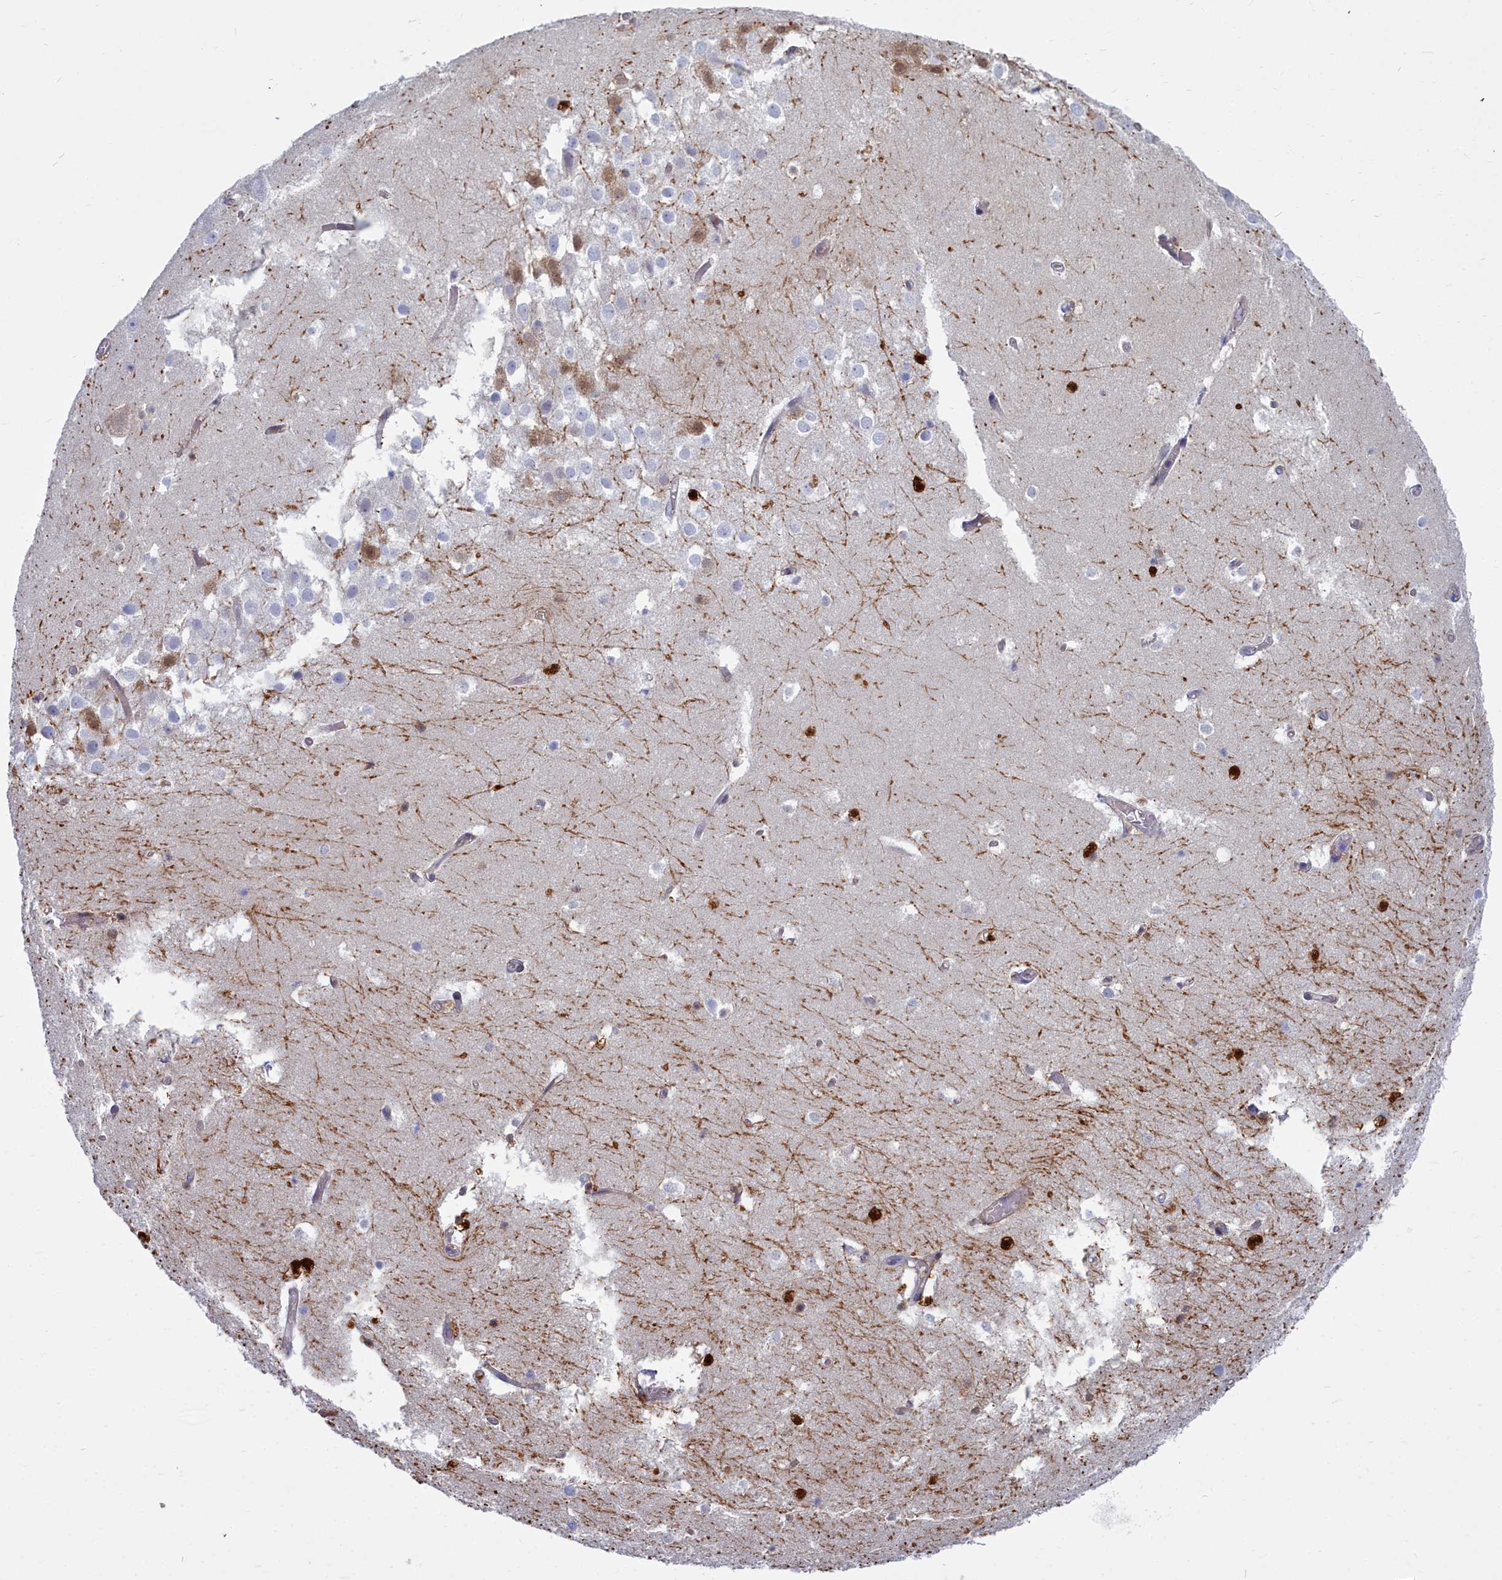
{"staining": {"intensity": "strong", "quantity": "<25%", "location": "cytoplasmic/membranous,nuclear"}, "tissue": "hippocampus", "cell_type": "Glial cells", "image_type": "normal", "snomed": [{"axis": "morphology", "description": "Normal tissue, NOS"}, {"axis": "topography", "description": "Hippocampus"}], "caption": "This histopathology image displays unremarkable hippocampus stained with immunohistochemistry to label a protein in brown. The cytoplasmic/membranous,nuclear of glial cells show strong positivity for the protein. Nuclei are counter-stained blue.", "gene": "PPP1R14A", "patient": {"sex": "female", "age": 52}}